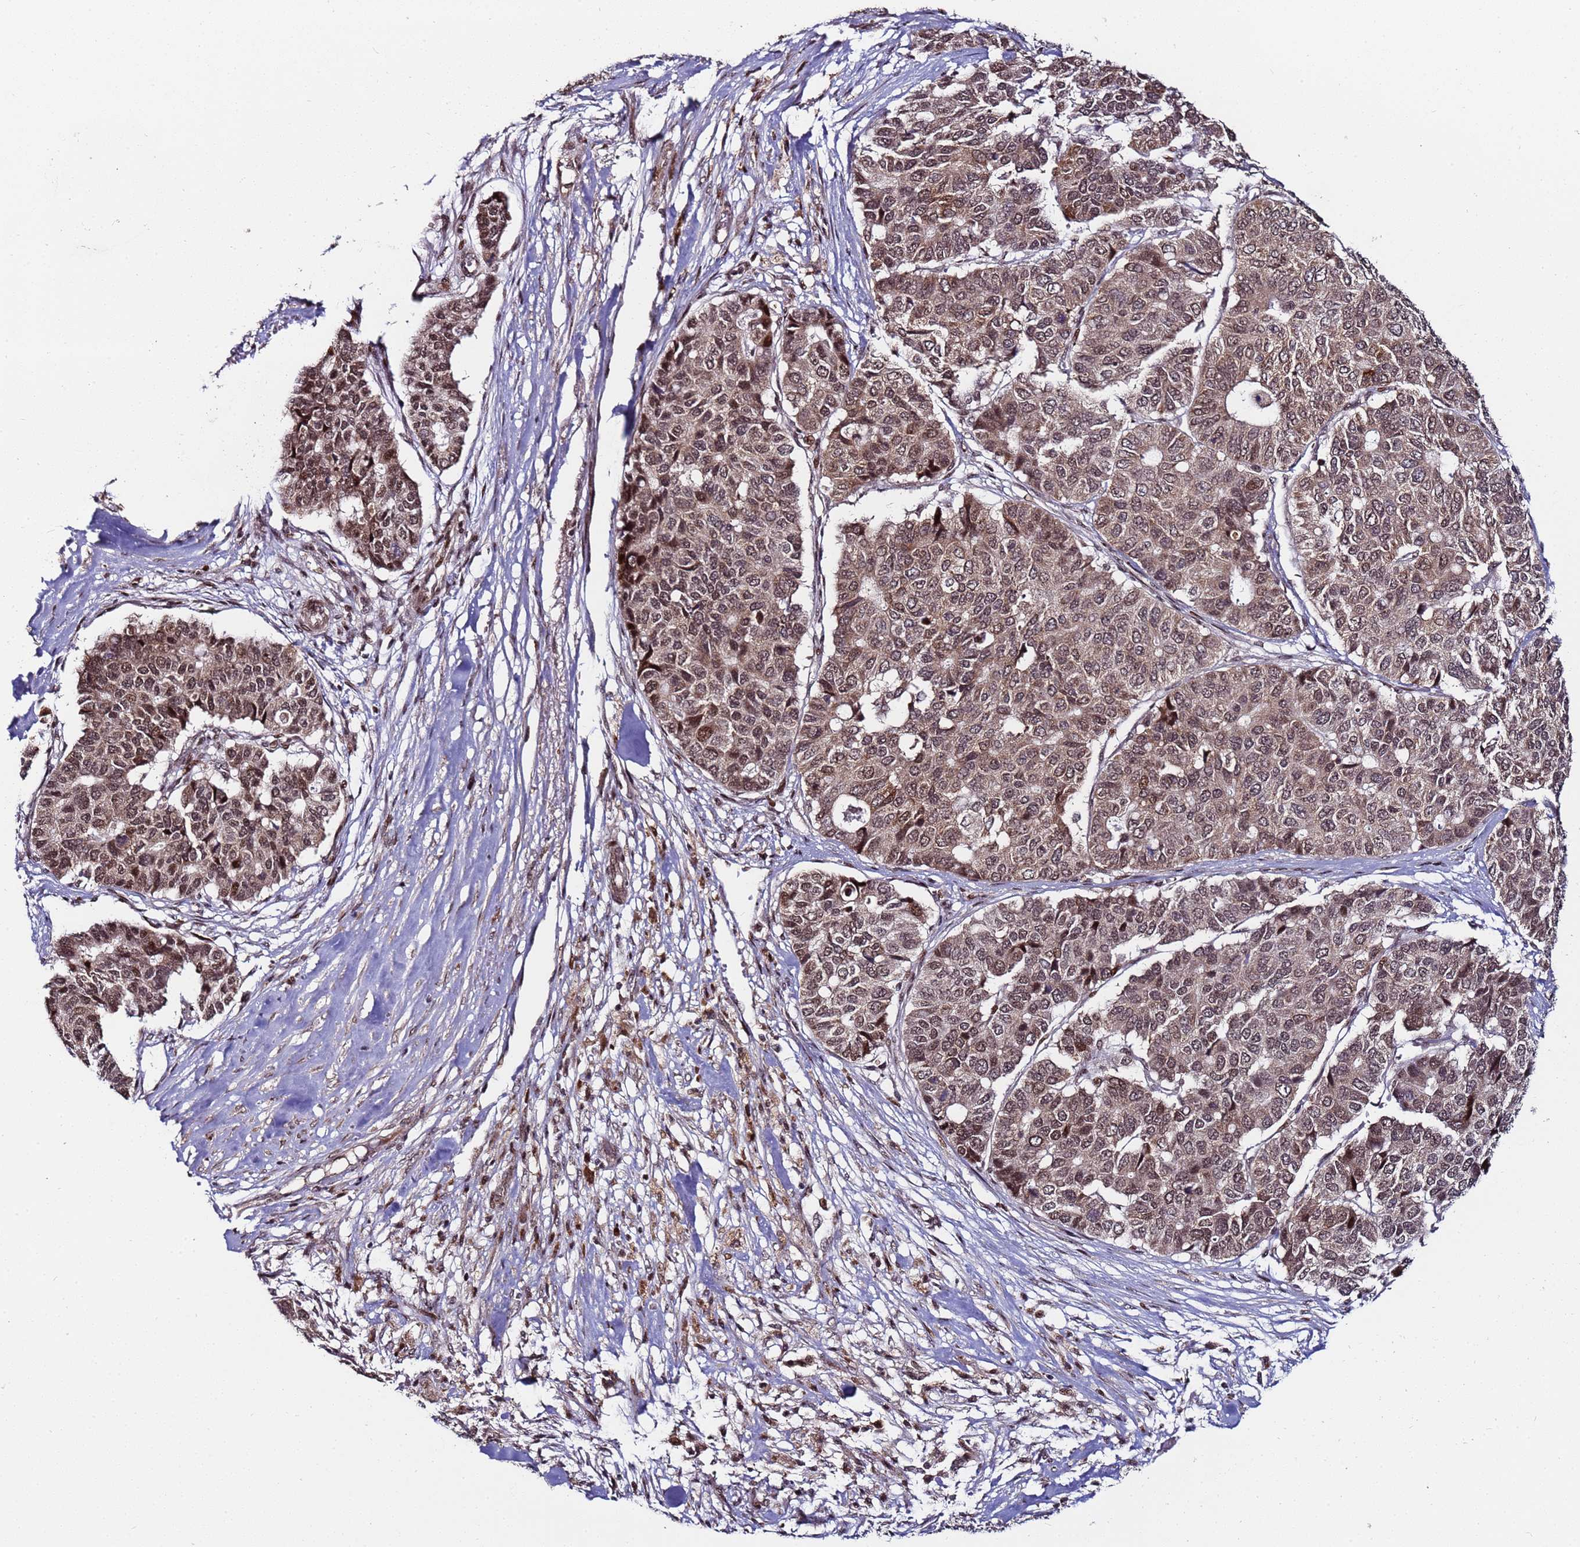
{"staining": {"intensity": "moderate", "quantity": ">75%", "location": "cytoplasmic/membranous,nuclear"}, "tissue": "pancreatic cancer", "cell_type": "Tumor cells", "image_type": "cancer", "snomed": [{"axis": "morphology", "description": "Adenocarcinoma, NOS"}, {"axis": "topography", "description": "Pancreas"}], "caption": "Immunohistochemical staining of human adenocarcinoma (pancreatic) exhibits medium levels of moderate cytoplasmic/membranous and nuclear protein expression in about >75% of tumor cells.", "gene": "PPM1H", "patient": {"sex": "male", "age": 50}}